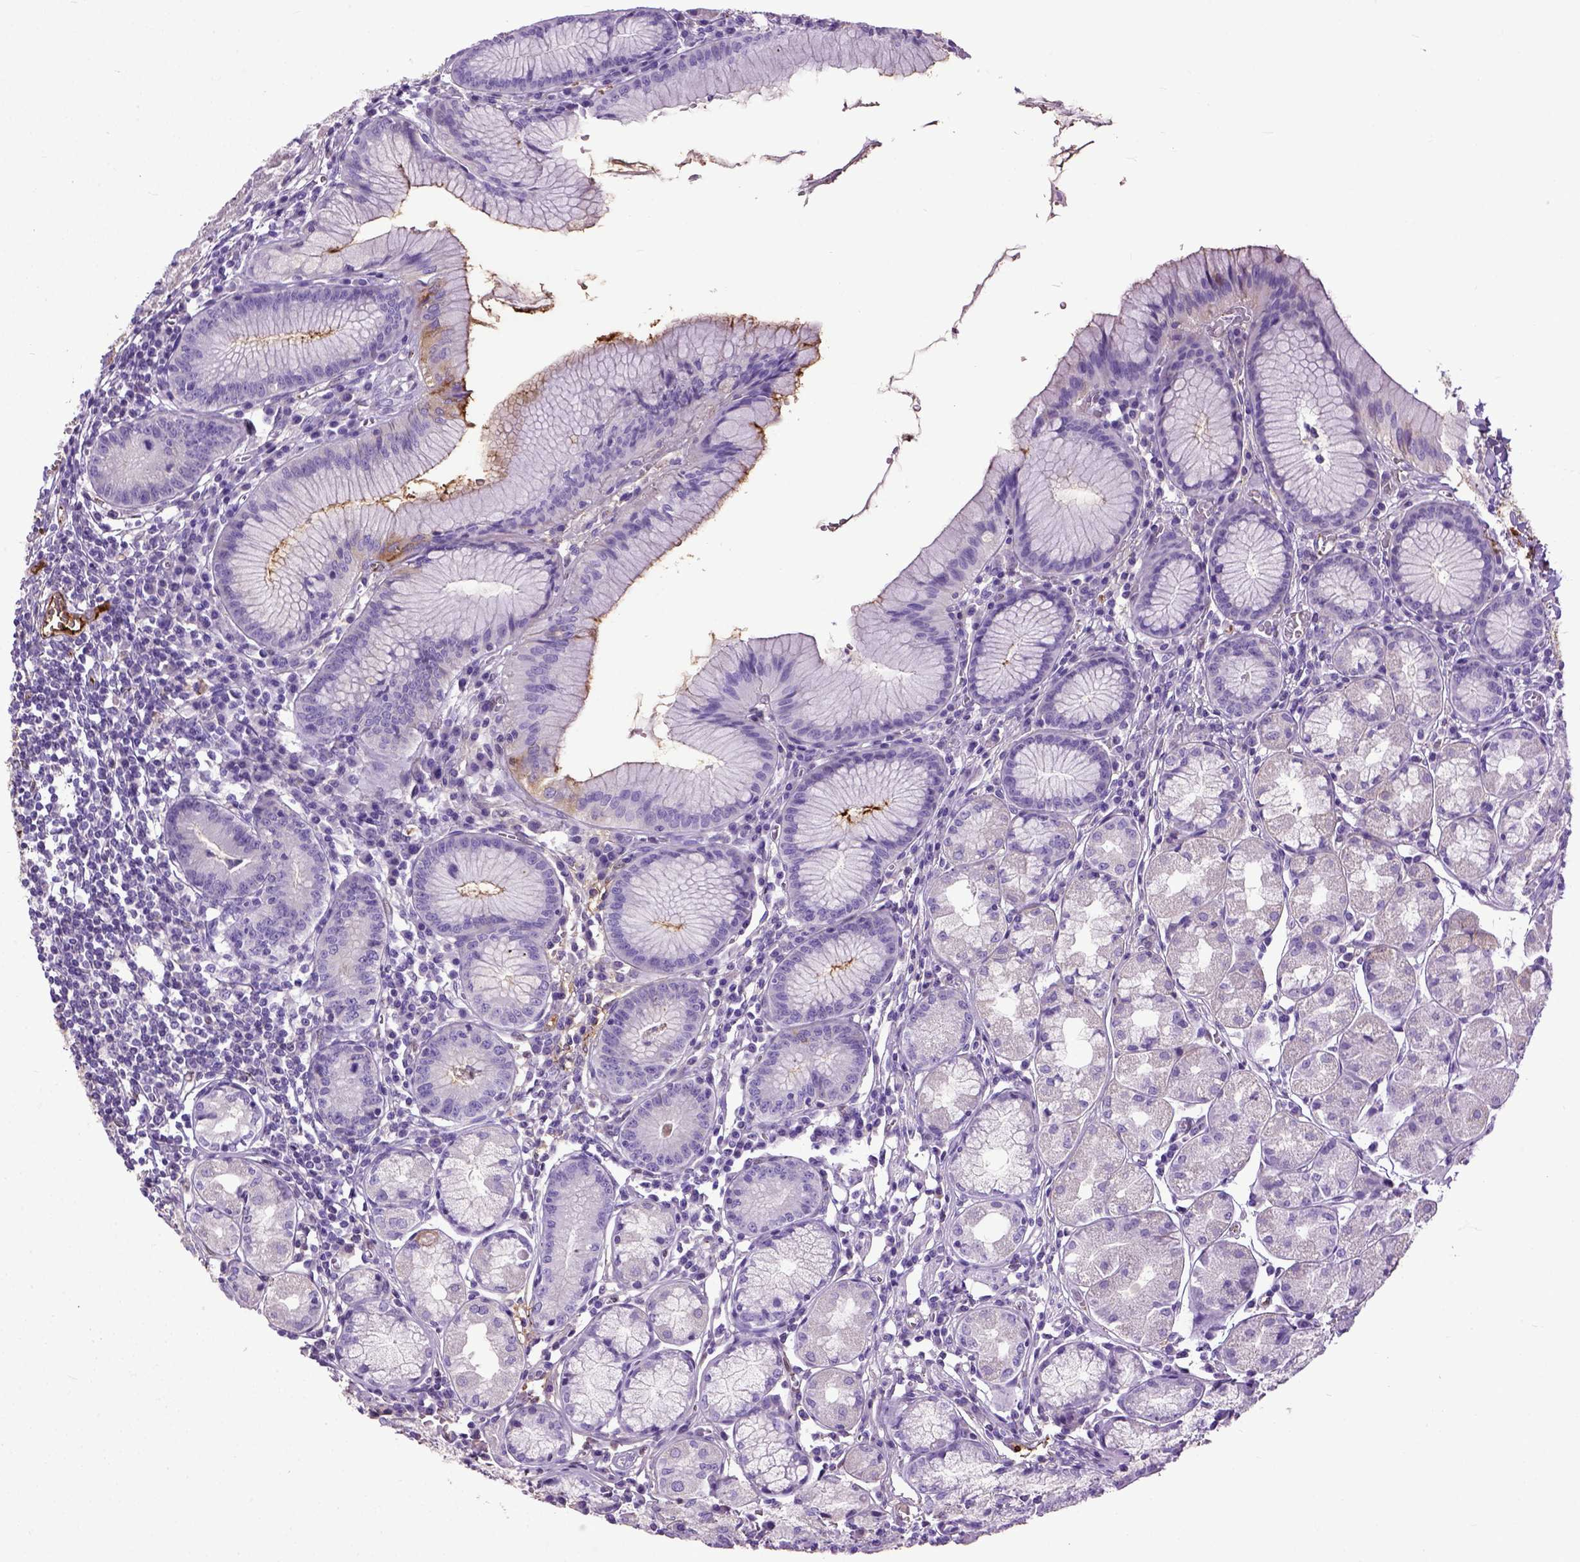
{"staining": {"intensity": "negative", "quantity": "none", "location": "none"}, "tissue": "stomach", "cell_type": "Glandular cells", "image_type": "normal", "snomed": [{"axis": "morphology", "description": "Normal tissue, NOS"}, {"axis": "topography", "description": "Stomach"}], "caption": "Immunohistochemistry (IHC) micrograph of normal stomach: human stomach stained with DAB demonstrates no significant protein expression in glandular cells. The staining is performed using DAB (3,3'-diaminobenzidine) brown chromogen with nuclei counter-stained in using hematoxylin.", "gene": "ADAMTS8", "patient": {"sex": "male", "age": 55}}